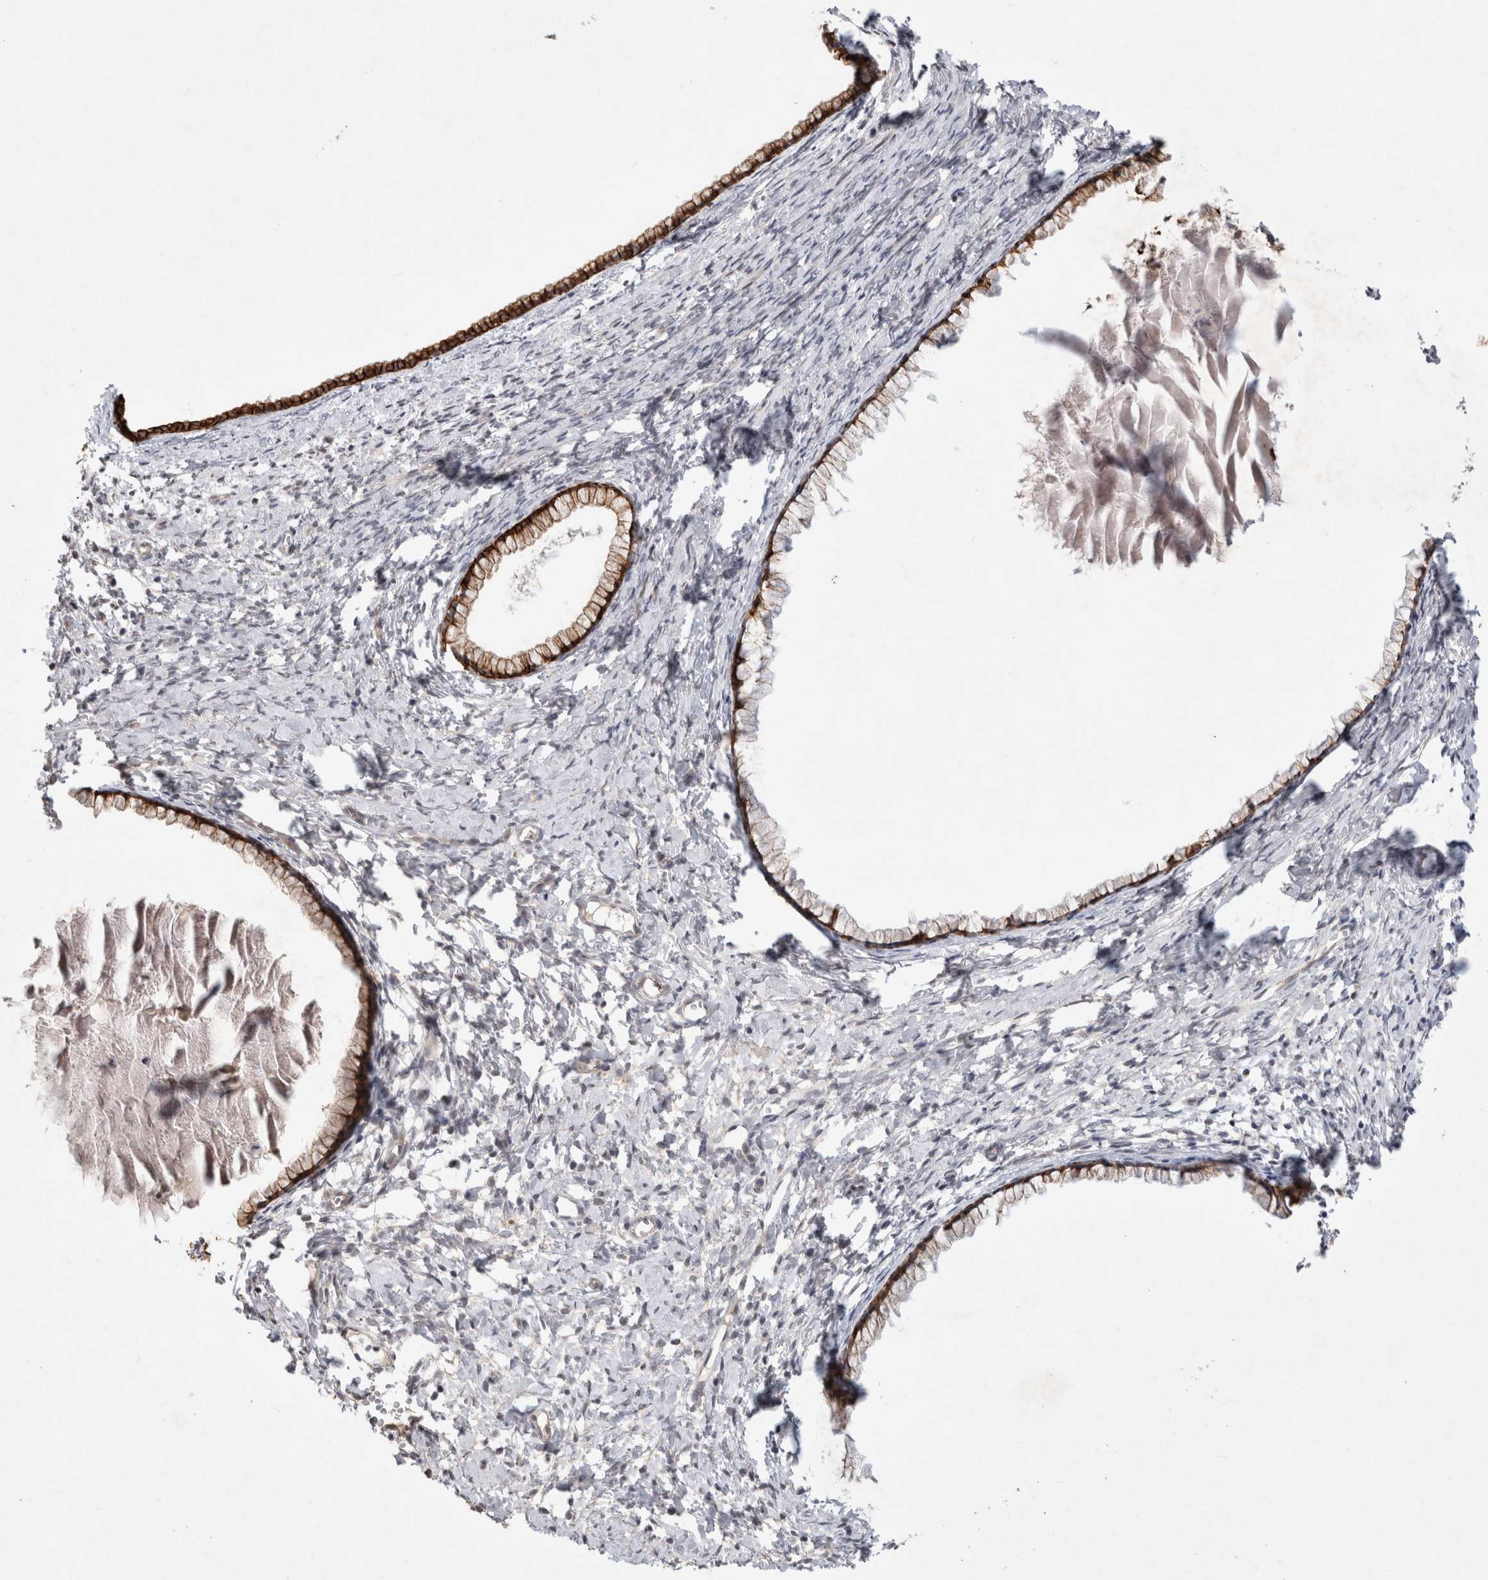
{"staining": {"intensity": "strong", "quantity": ">75%", "location": "cytoplasmic/membranous"}, "tissue": "cervix", "cell_type": "Glandular cells", "image_type": "normal", "snomed": [{"axis": "morphology", "description": "Normal tissue, NOS"}, {"axis": "topography", "description": "Cervix"}], "caption": "IHC histopathology image of benign cervix: human cervix stained using immunohistochemistry displays high levels of strong protein expression localized specifically in the cytoplasmic/membranous of glandular cells, appearing as a cytoplasmic/membranous brown color.", "gene": "CRISPLD1", "patient": {"sex": "female", "age": 75}}